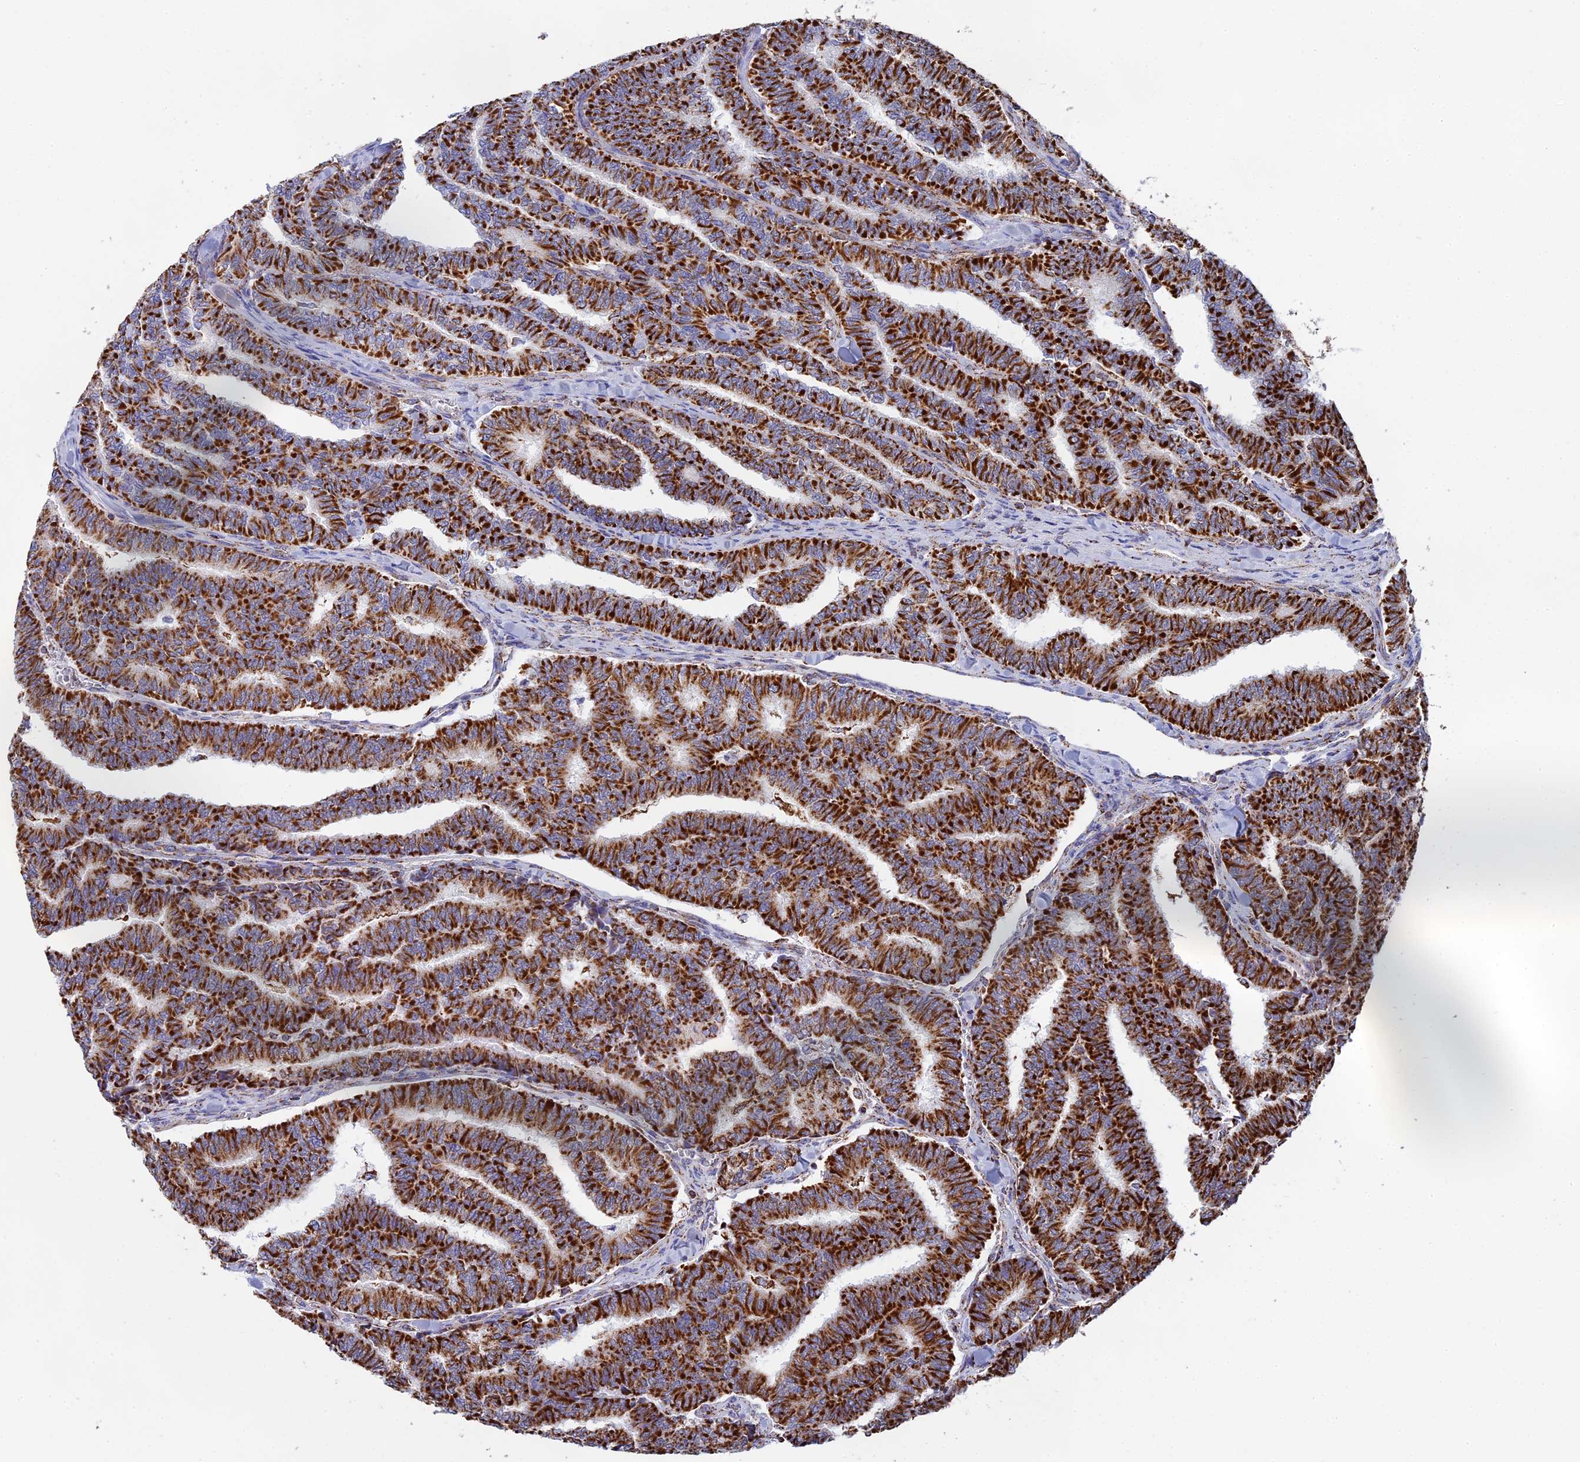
{"staining": {"intensity": "strong", "quantity": ">75%", "location": "cytoplasmic/membranous"}, "tissue": "thyroid cancer", "cell_type": "Tumor cells", "image_type": "cancer", "snomed": [{"axis": "morphology", "description": "Papillary adenocarcinoma, NOS"}, {"axis": "topography", "description": "Thyroid gland"}], "caption": "Brown immunohistochemical staining in human papillary adenocarcinoma (thyroid) displays strong cytoplasmic/membranous staining in approximately >75% of tumor cells. (DAB = brown stain, brightfield microscopy at high magnification).", "gene": "CDC16", "patient": {"sex": "female", "age": 35}}